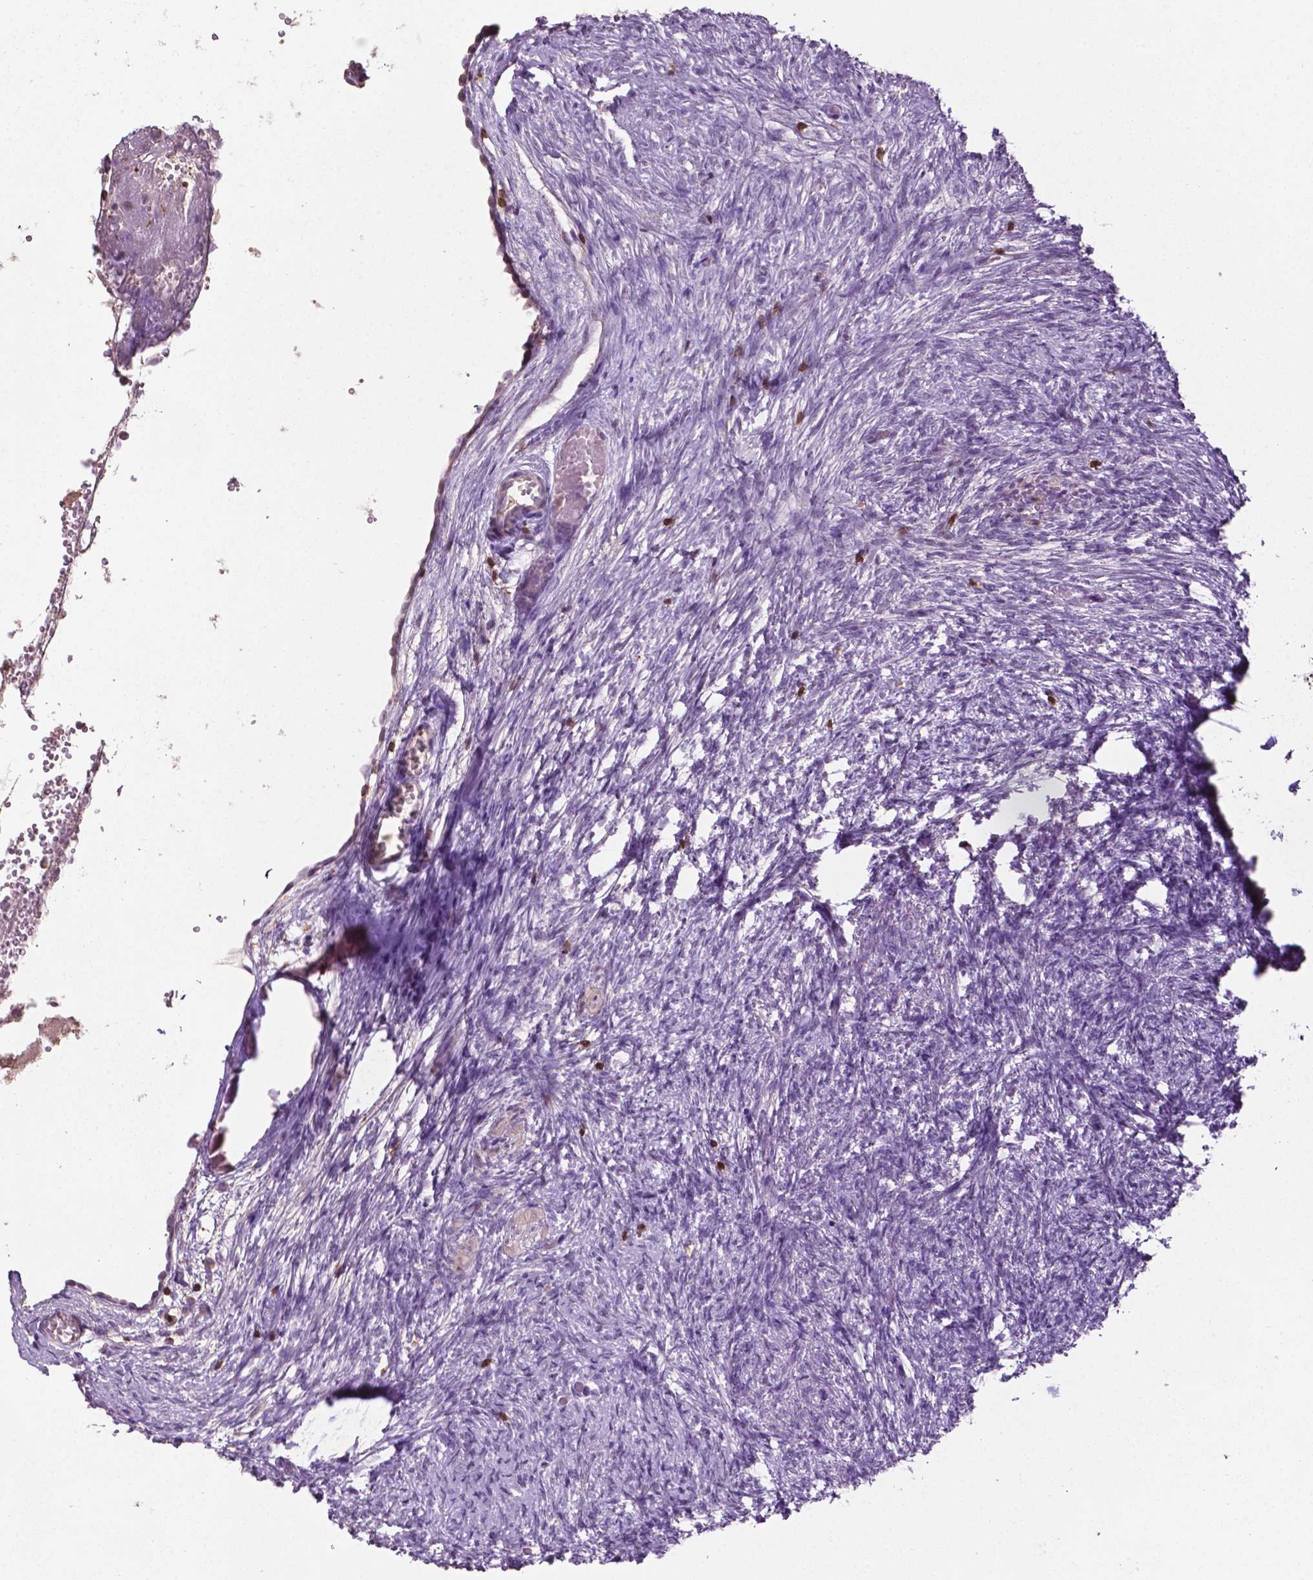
{"staining": {"intensity": "negative", "quantity": "none", "location": "none"}, "tissue": "ovary", "cell_type": "Follicle cells", "image_type": "normal", "snomed": [{"axis": "morphology", "description": "Normal tissue, NOS"}, {"axis": "topography", "description": "Ovary"}], "caption": "Follicle cells show no significant expression in normal ovary. The staining is performed using DAB (3,3'-diaminobenzidine) brown chromogen with nuclei counter-stained in using hematoxylin.", "gene": "TBC1D10C", "patient": {"sex": "female", "age": 46}}